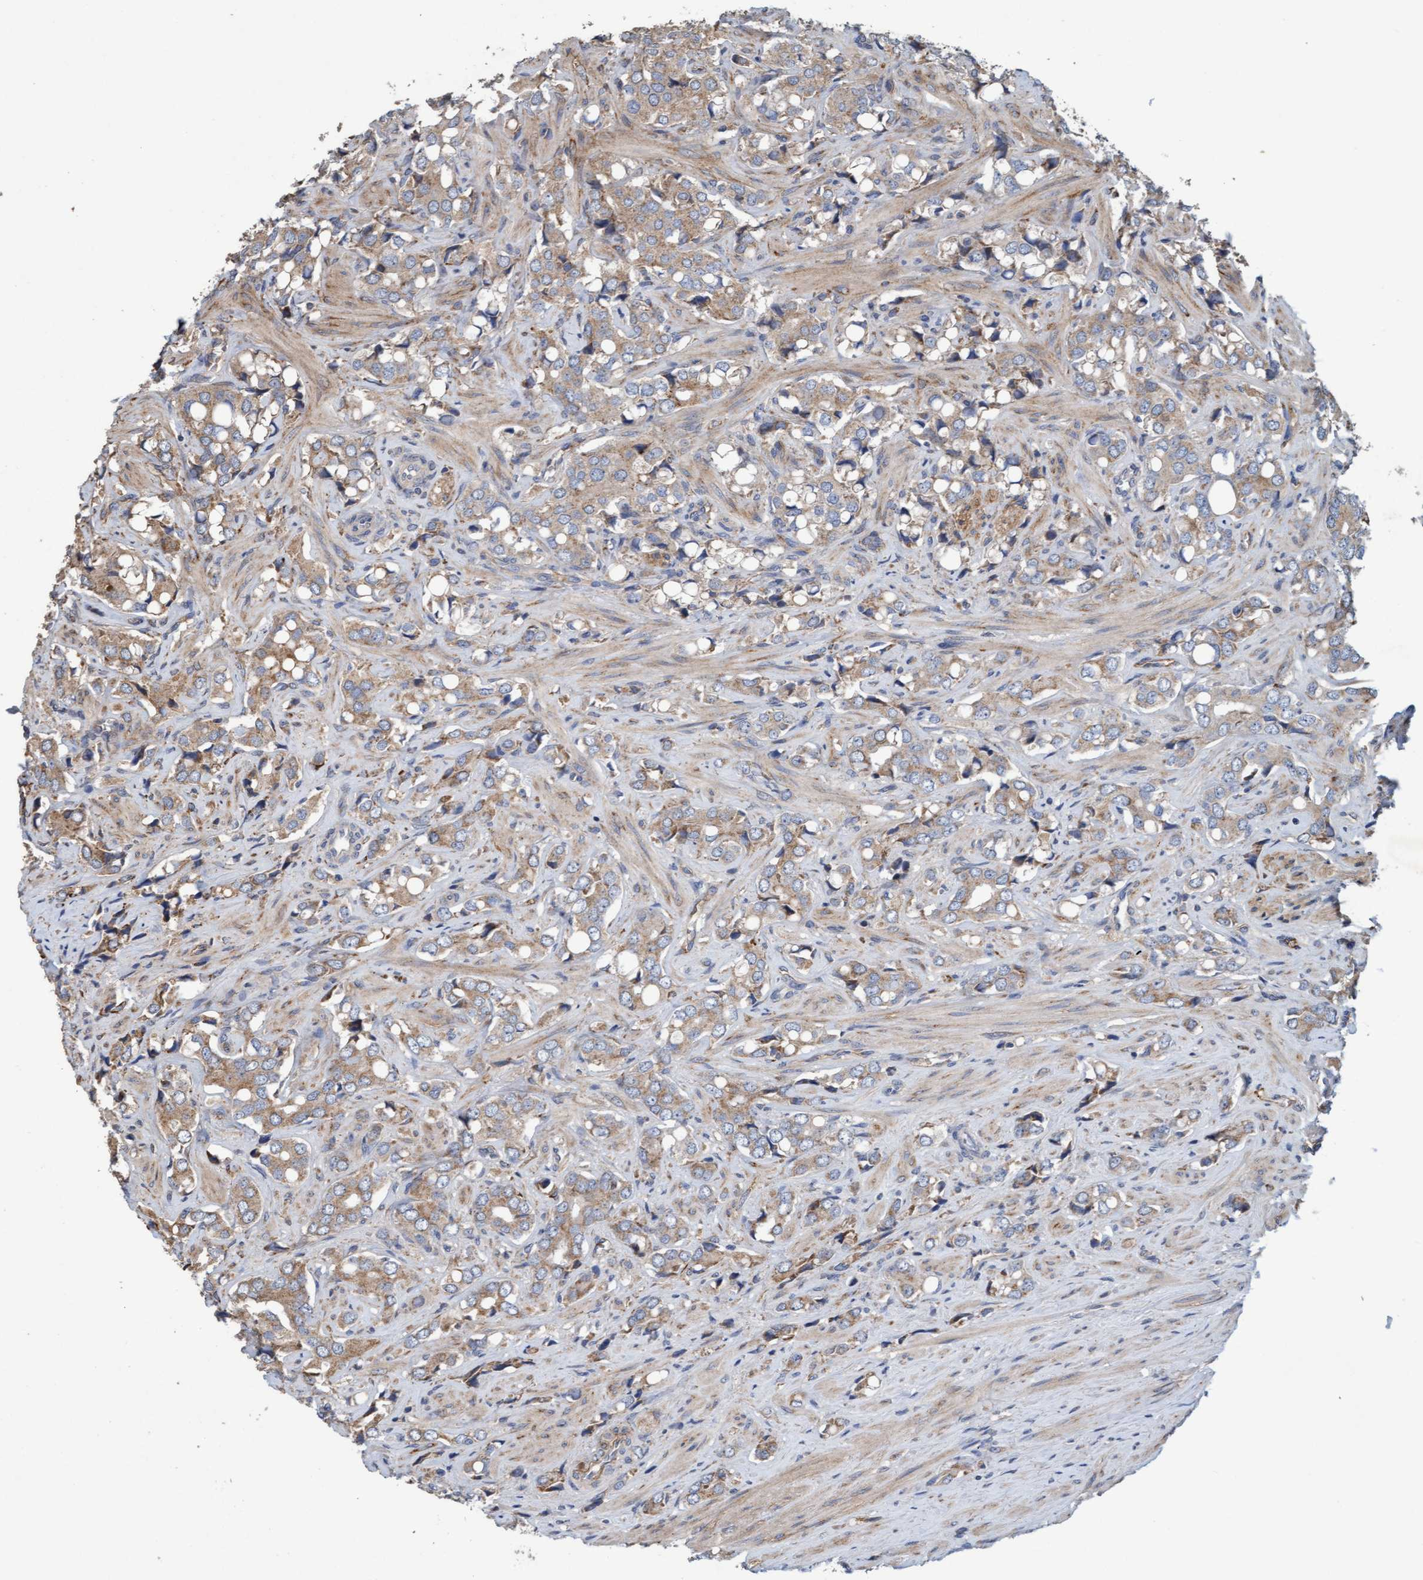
{"staining": {"intensity": "weak", "quantity": "25%-75%", "location": "cytoplasmic/membranous"}, "tissue": "prostate cancer", "cell_type": "Tumor cells", "image_type": "cancer", "snomed": [{"axis": "morphology", "description": "Adenocarcinoma, High grade"}, {"axis": "topography", "description": "Prostate"}], "caption": "Prostate cancer (adenocarcinoma (high-grade)) stained with DAB (3,3'-diaminobenzidine) immunohistochemistry (IHC) shows low levels of weak cytoplasmic/membranous positivity in about 25%-75% of tumor cells. The staining was performed using DAB, with brown indicating positive protein expression. Nuclei are stained blue with hematoxylin.", "gene": "DDHD2", "patient": {"sex": "male", "age": 52}}